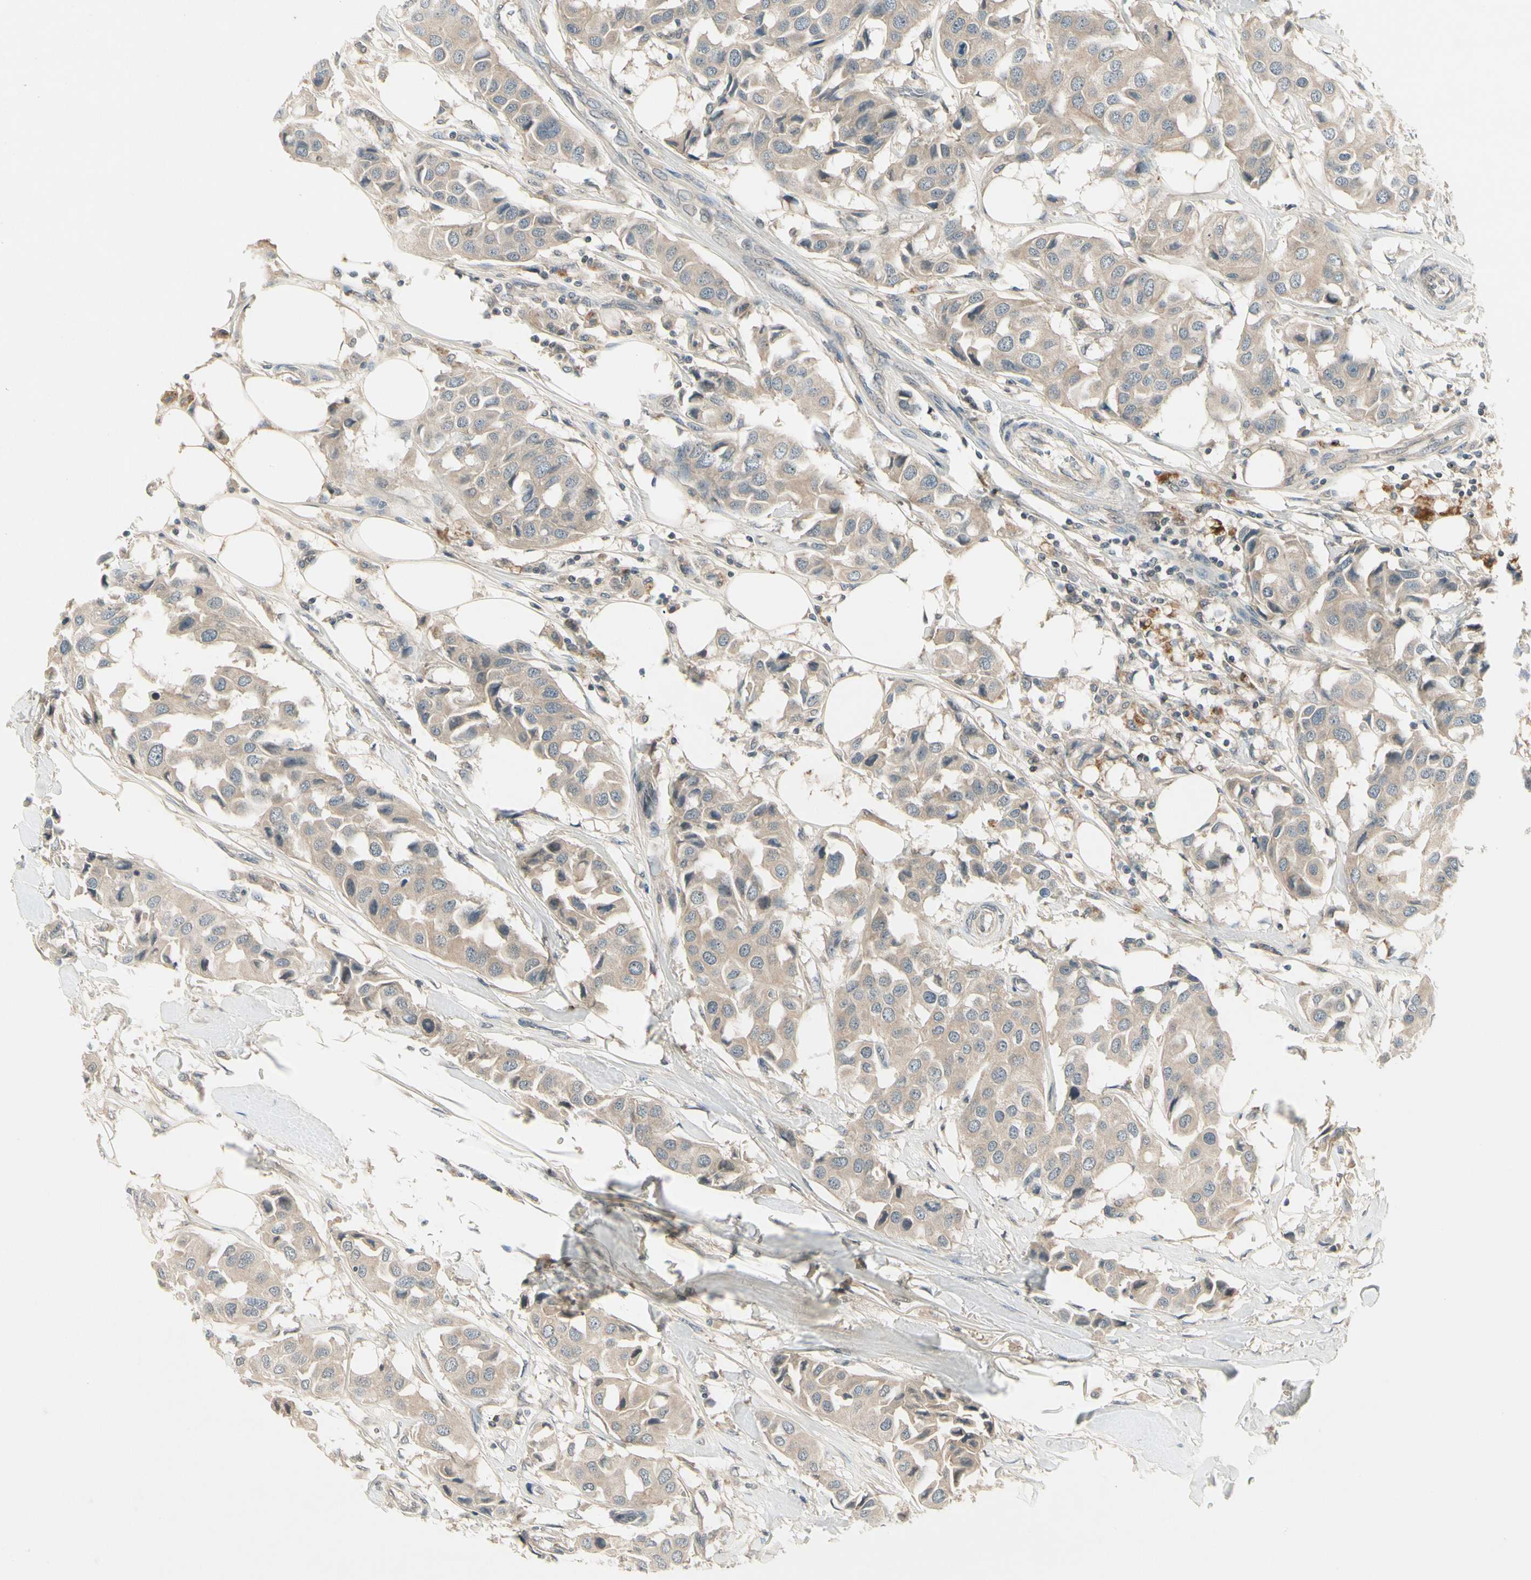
{"staining": {"intensity": "weak", "quantity": ">75%", "location": "cytoplasmic/membranous"}, "tissue": "breast cancer", "cell_type": "Tumor cells", "image_type": "cancer", "snomed": [{"axis": "morphology", "description": "Duct carcinoma"}, {"axis": "topography", "description": "Breast"}], "caption": "Weak cytoplasmic/membranous protein positivity is identified in approximately >75% of tumor cells in breast cancer (infiltrating ductal carcinoma). (DAB IHC, brown staining for protein, blue staining for nuclei).", "gene": "CCL4", "patient": {"sex": "female", "age": 80}}